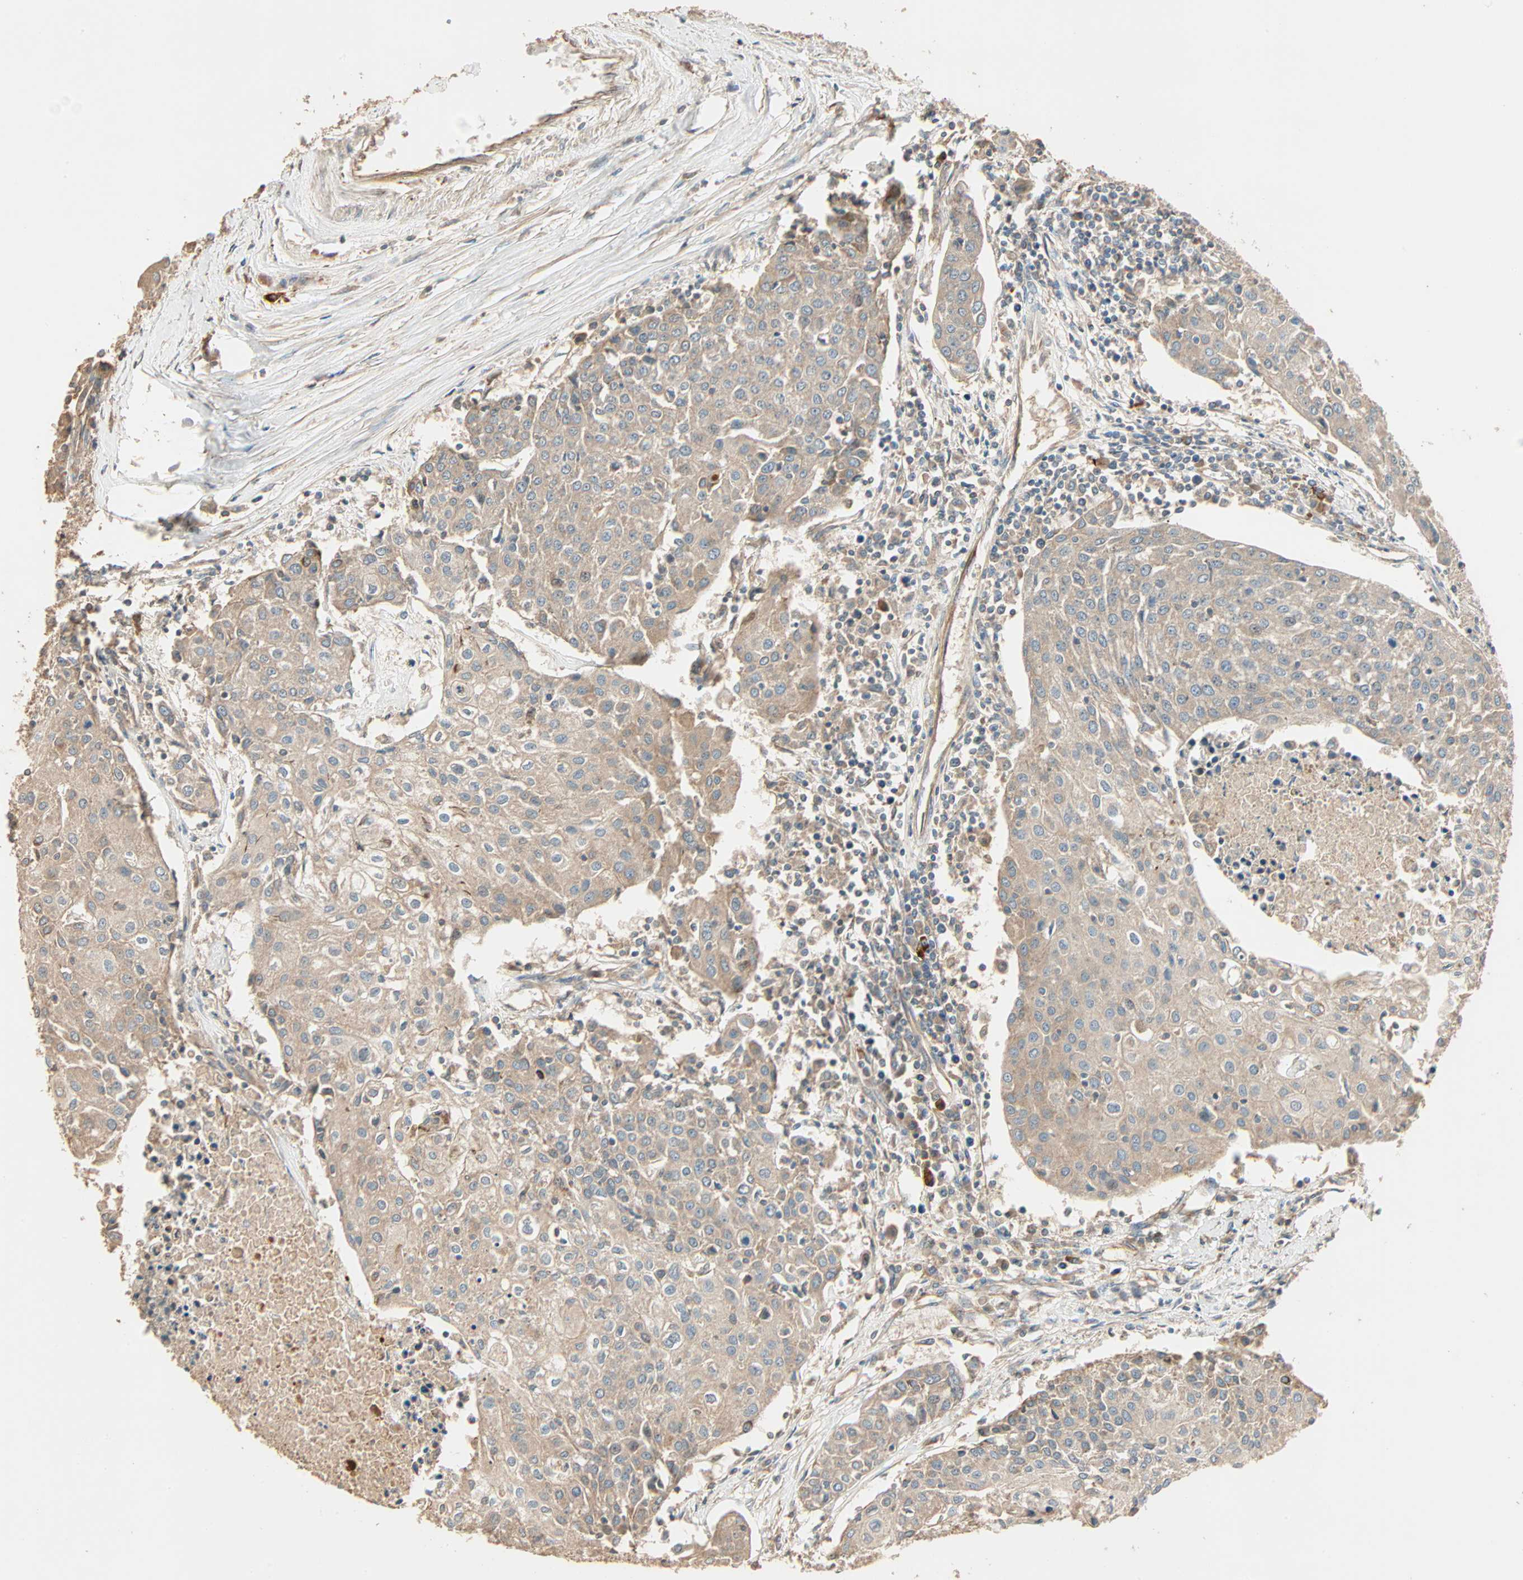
{"staining": {"intensity": "weak", "quantity": "25%-75%", "location": "cytoplasmic/membranous"}, "tissue": "urothelial cancer", "cell_type": "Tumor cells", "image_type": "cancer", "snomed": [{"axis": "morphology", "description": "Urothelial carcinoma, High grade"}, {"axis": "topography", "description": "Urinary bladder"}], "caption": "Urothelial cancer stained with DAB immunohistochemistry shows low levels of weak cytoplasmic/membranous expression in approximately 25%-75% of tumor cells. (DAB IHC, brown staining for protein, blue staining for nuclei).", "gene": "GALK1", "patient": {"sex": "female", "age": 85}}